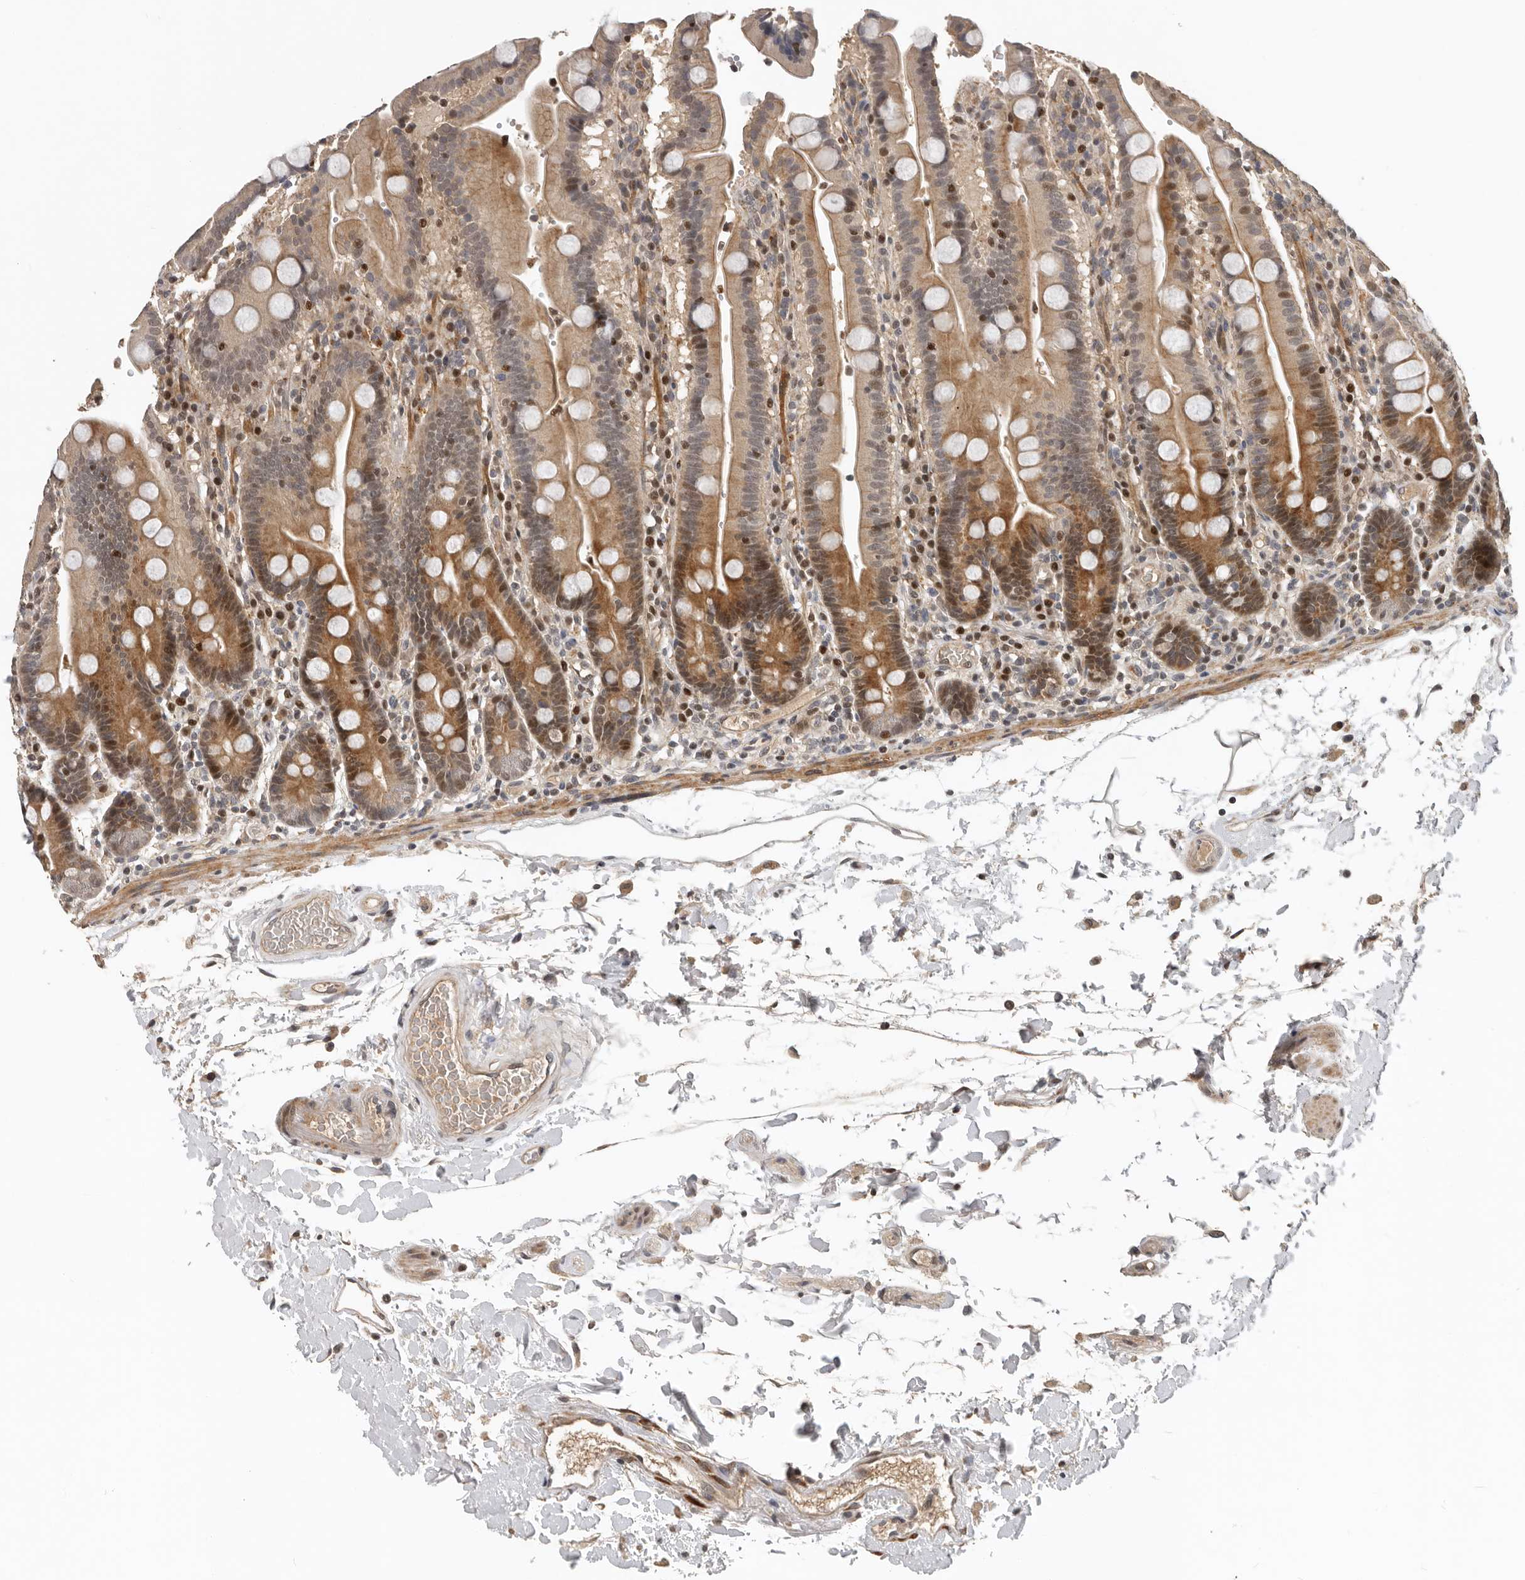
{"staining": {"intensity": "strong", "quantity": ">75%", "location": "cytoplasmic/membranous,nuclear"}, "tissue": "duodenum", "cell_type": "Glandular cells", "image_type": "normal", "snomed": [{"axis": "morphology", "description": "Normal tissue, NOS"}, {"axis": "topography", "description": "Small intestine, NOS"}], "caption": "Unremarkable duodenum displays strong cytoplasmic/membranous,nuclear staining in about >75% of glandular cells.", "gene": "HENMT1", "patient": {"sex": "female", "age": 71}}